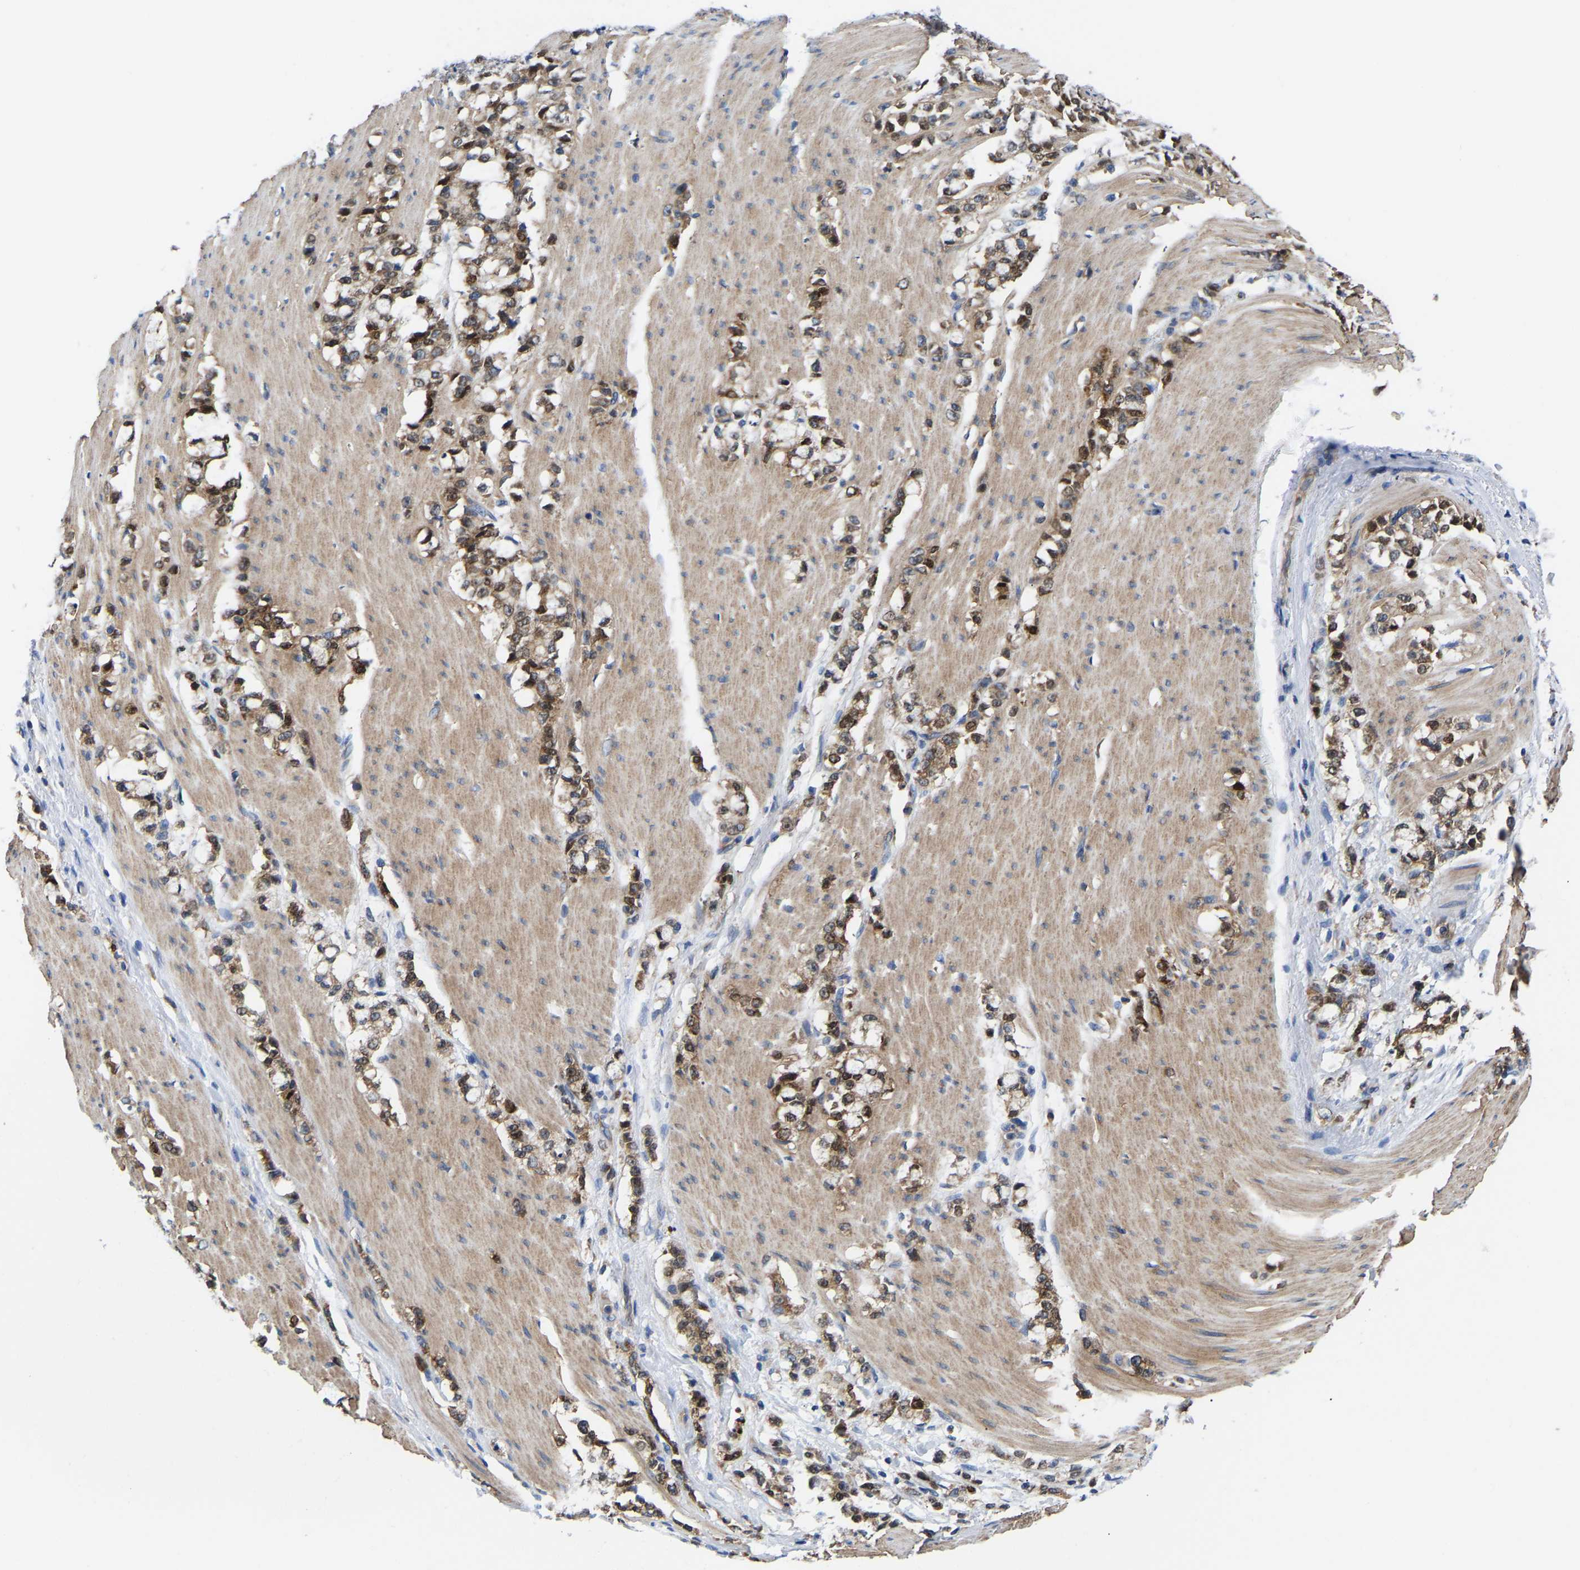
{"staining": {"intensity": "moderate", "quantity": ">75%", "location": "cytoplasmic/membranous"}, "tissue": "stomach cancer", "cell_type": "Tumor cells", "image_type": "cancer", "snomed": [{"axis": "morphology", "description": "Adenocarcinoma, NOS"}, {"axis": "topography", "description": "Stomach, lower"}], "caption": "Stomach cancer (adenocarcinoma) was stained to show a protein in brown. There is medium levels of moderate cytoplasmic/membranous expression in about >75% of tumor cells. (brown staining indicates protein expression, while blue staining denotes nuclei).", "gene": "AIMP2", "patient": {"sex": "male", "age": 88}}